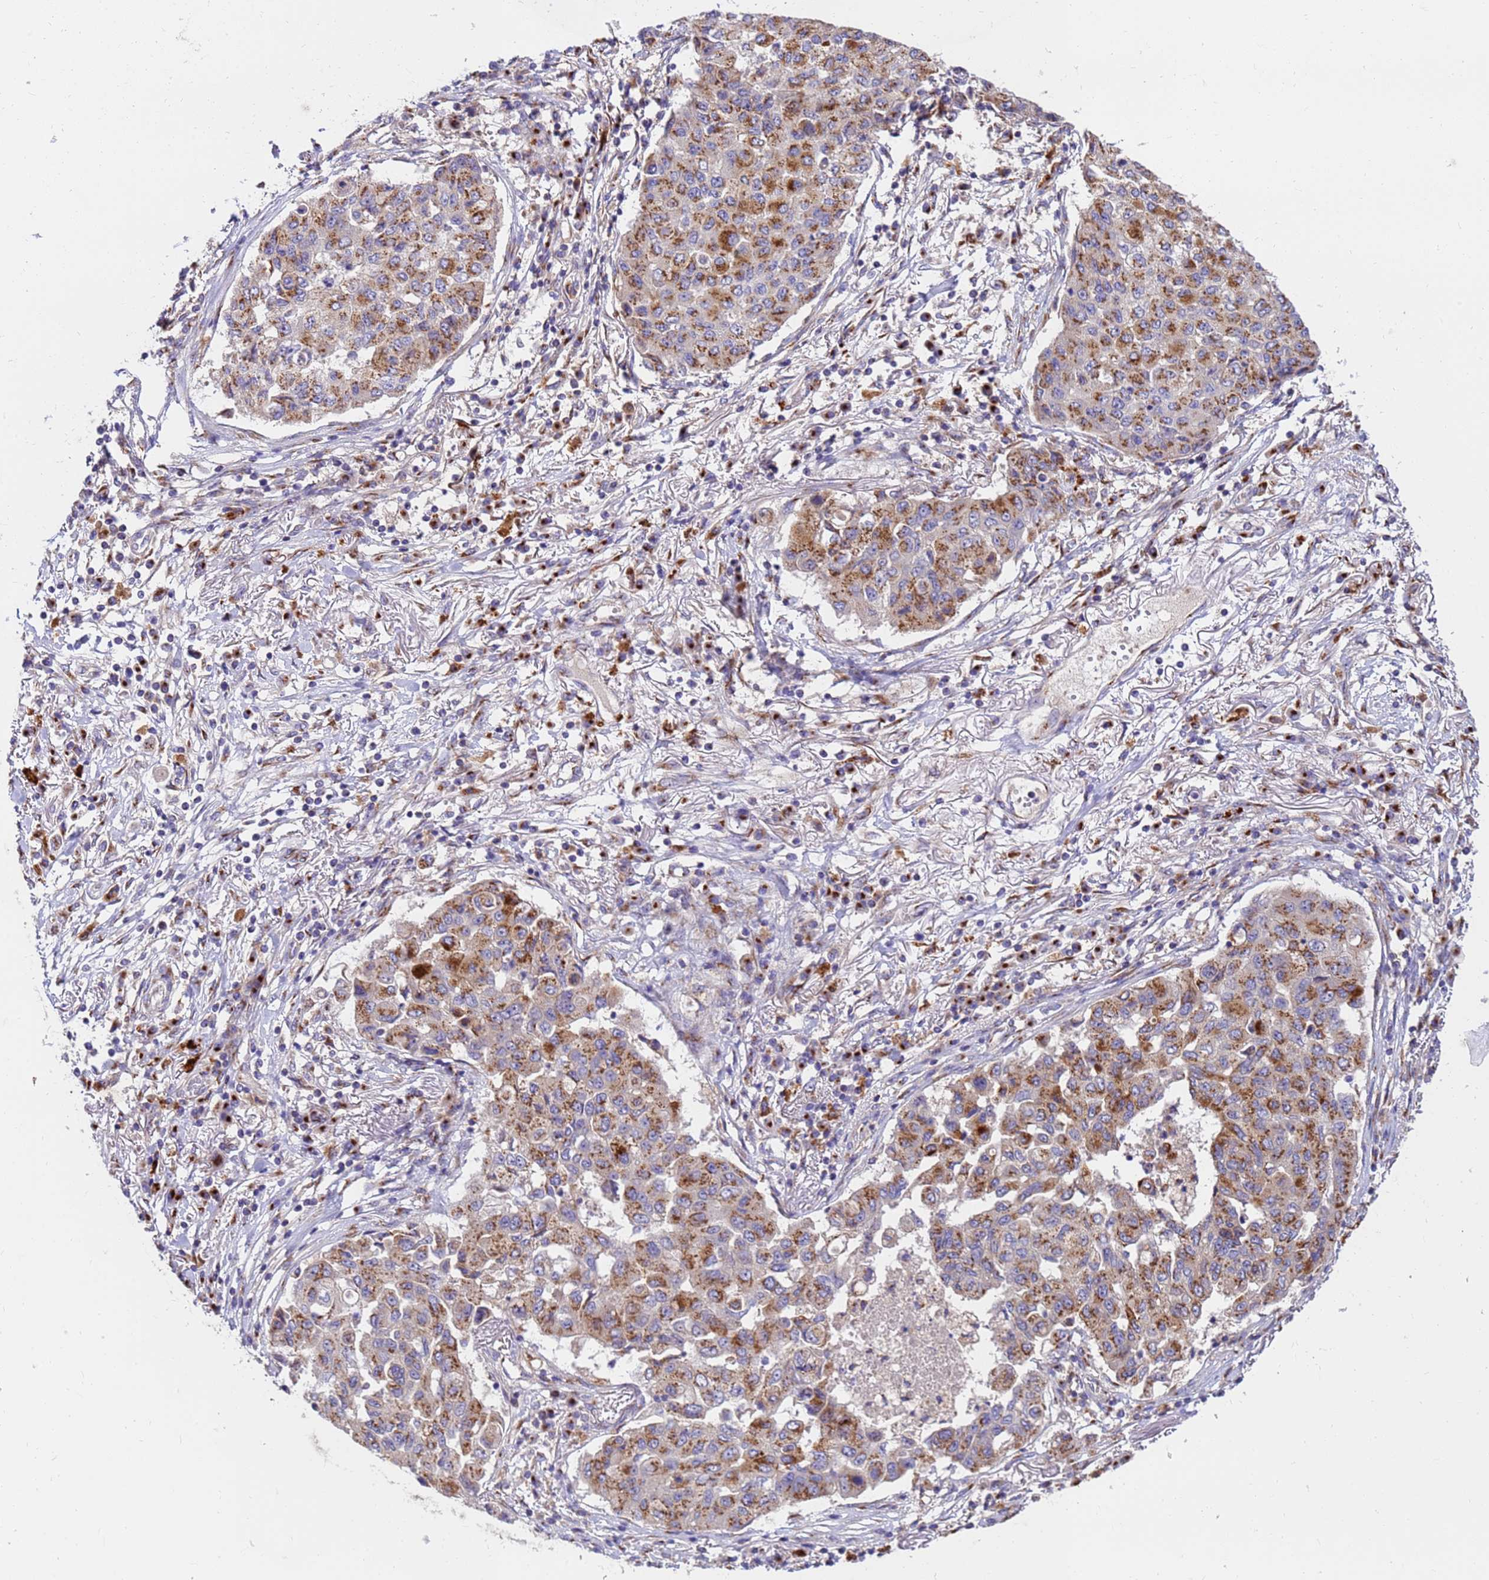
{"staining": {"intensity": "moderate", "quantity": ">75%", "location": "cytoplasmic/membranous"}, "tissue": "lung cancer", "cell_type": "Tumor cells", "image_type": "cancer", "snomed": [{"axis": "morphology", "description": "Squamous cell carcinoma, NOS"}, {"axis": "topography", "description": "Lung"}], "caption": "A medium amount of moderate cytoplasmic/membranous positivity is appreciated in about >75% of tumor cells in lung cancer (squamous cell carcinoma) tissue. (Brightfield microscopy of DAB IHC at high magnification).", "gene": "HPS3", "patient": {"sex": "male", "age": 74}}